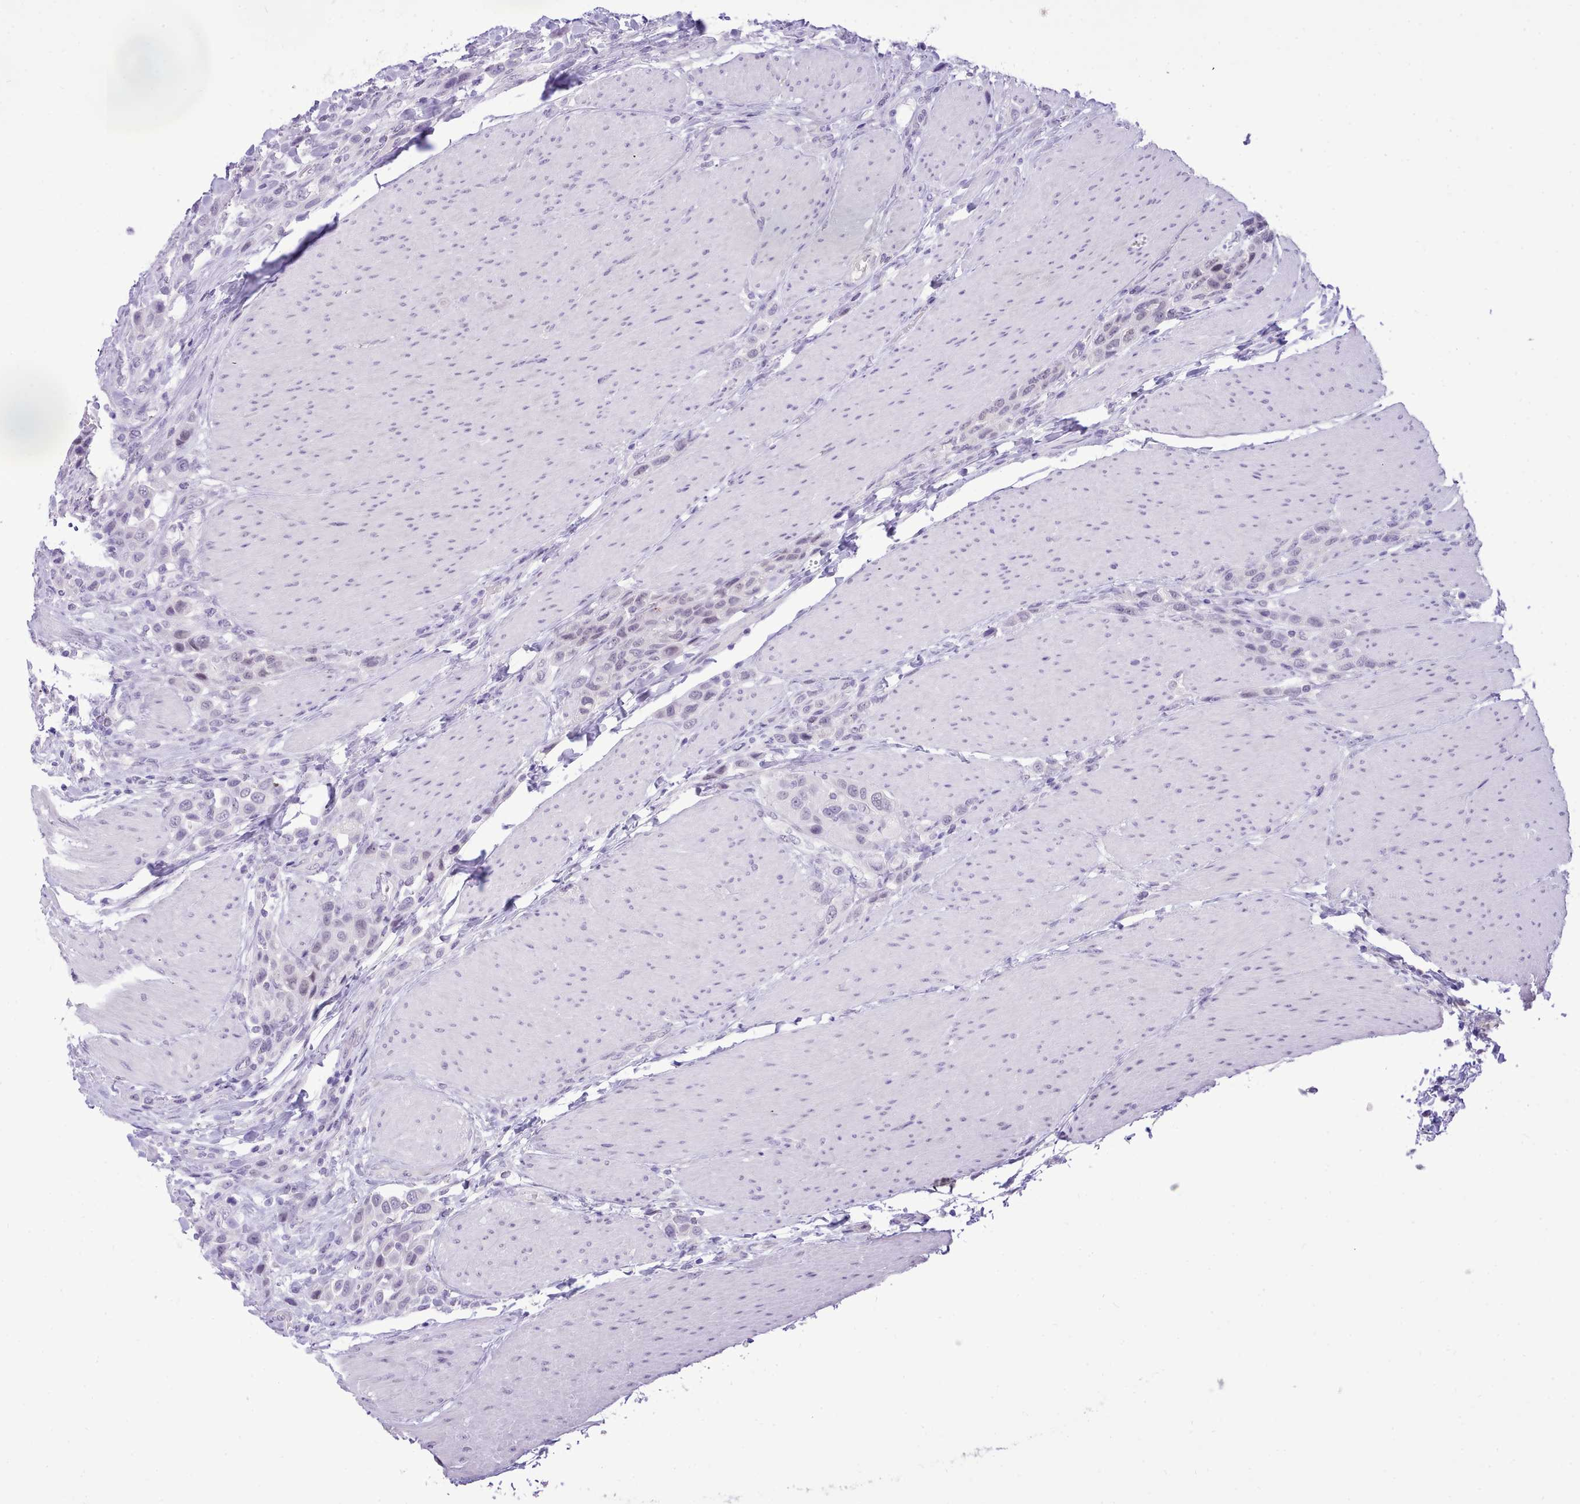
{"staining": {"intensity": "negative", "quantity": "none", "location": "none"}, "tissue": "urothelial cancer", "cell_type": "Tumor cells", "image_type": "cancer", "snomed": [{"axis": "morphology", "description": "Urothelial carcinoma, High grade"}, {"axis": "topography", "description": "Urinary bladder"}], "caption": "Immunohistochemical staining of human urothelial cancer demonstrates no significant staining in tumor cells.", "gene": "LRRC37A", "patient": {"sex": "male", "age": 50}}